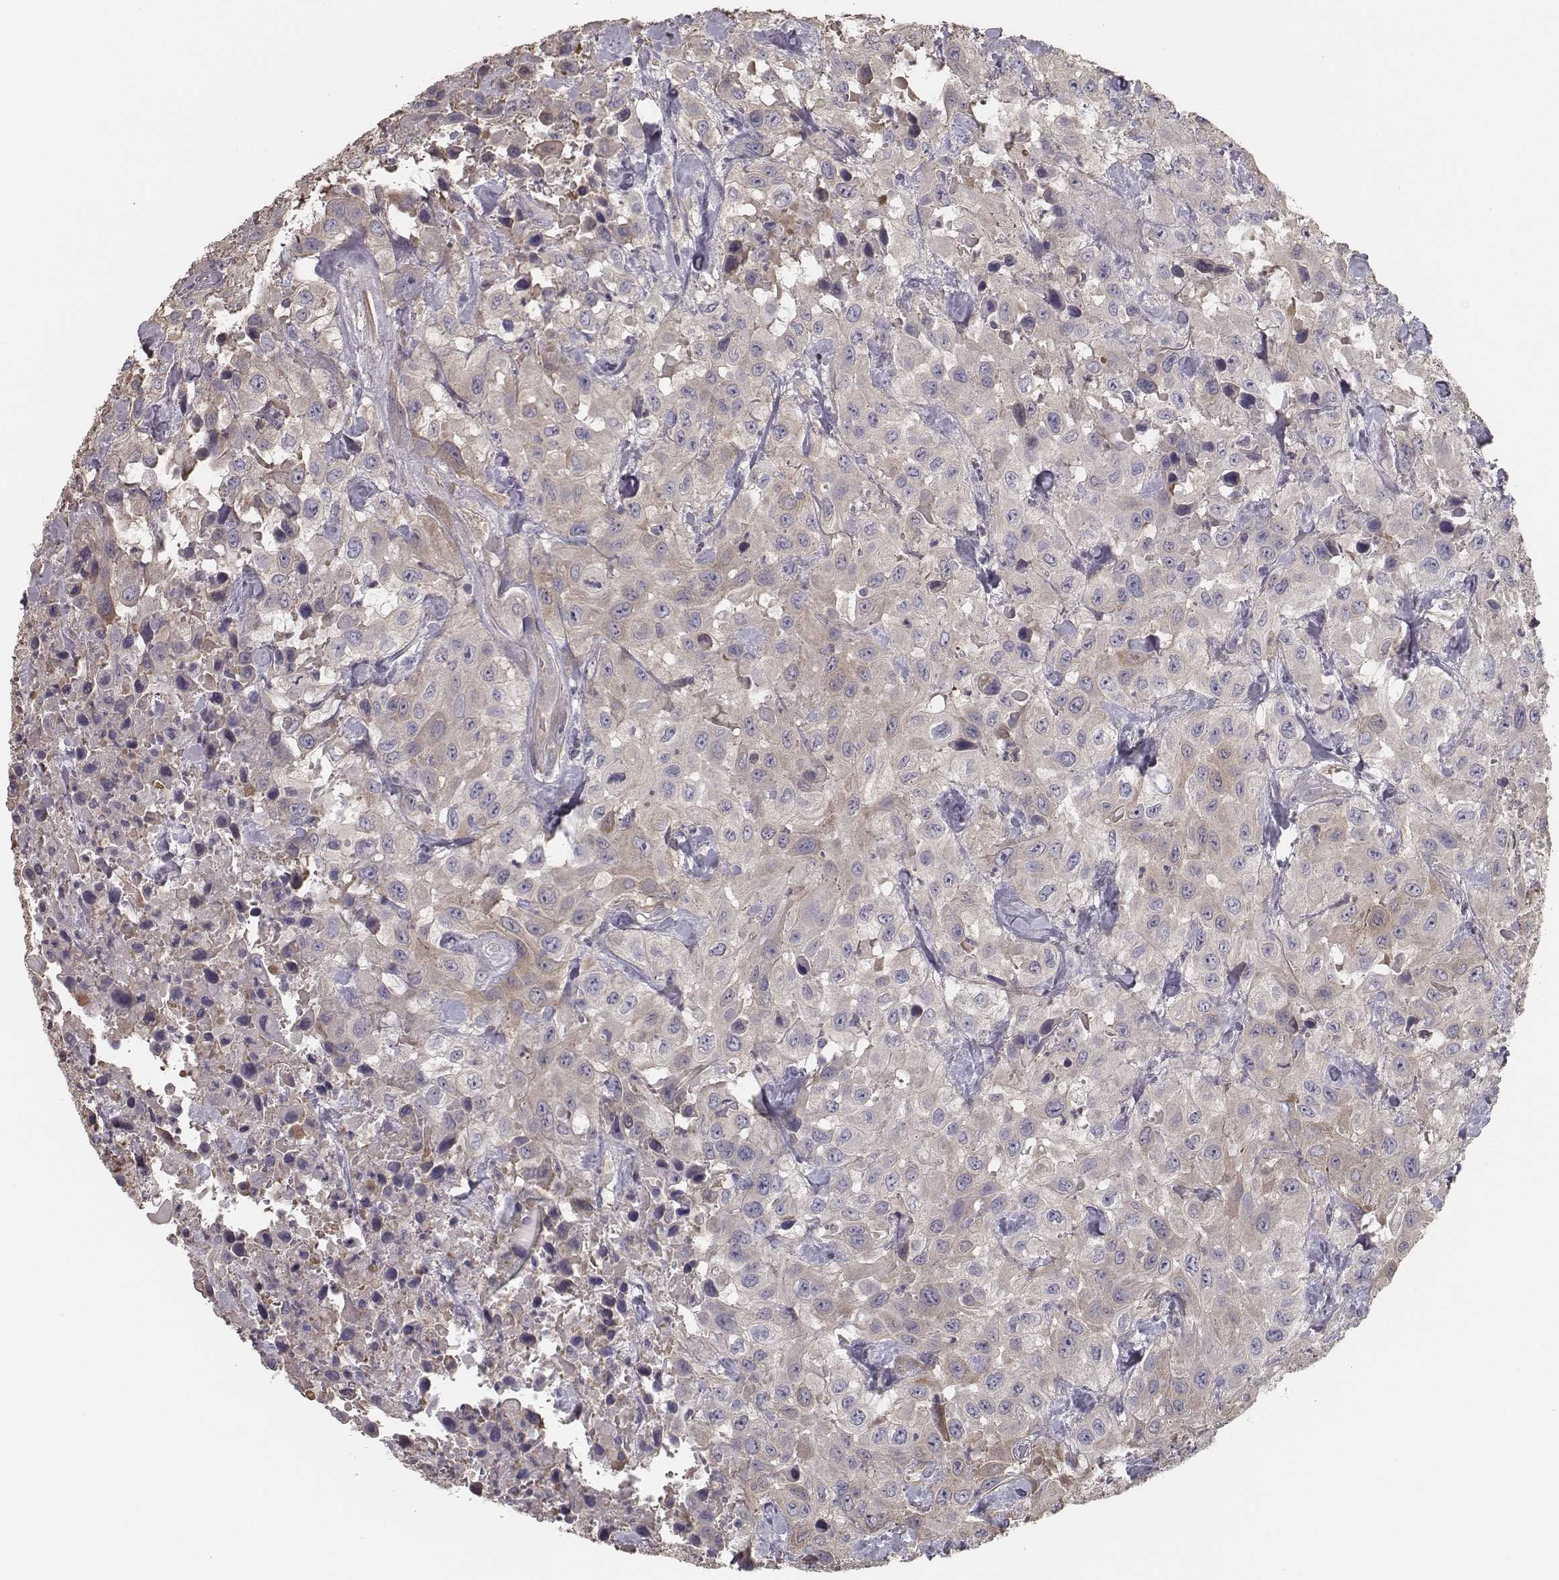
{"staining": {"intensity": "negative", "quantity": "none", "location": "none"}, "tissue": "urothelial cancer", "cell_type": "Tumor cells", "image_type": "cancer", "snomed": [{"axis": "morphology", "description": "Urothelial carcinoma, High grade"}, {"axis": "topography", "description": "Urinary bladder"}], "caption": "High magnification brightfield microscopy of urothelial cancer stained with DAB (brown) and counterstained with hematoxylin (blue): tumor cells show no significant positivity.", "gene": "ISYNA1", "patient": {"sex": "male", "age": 79}}